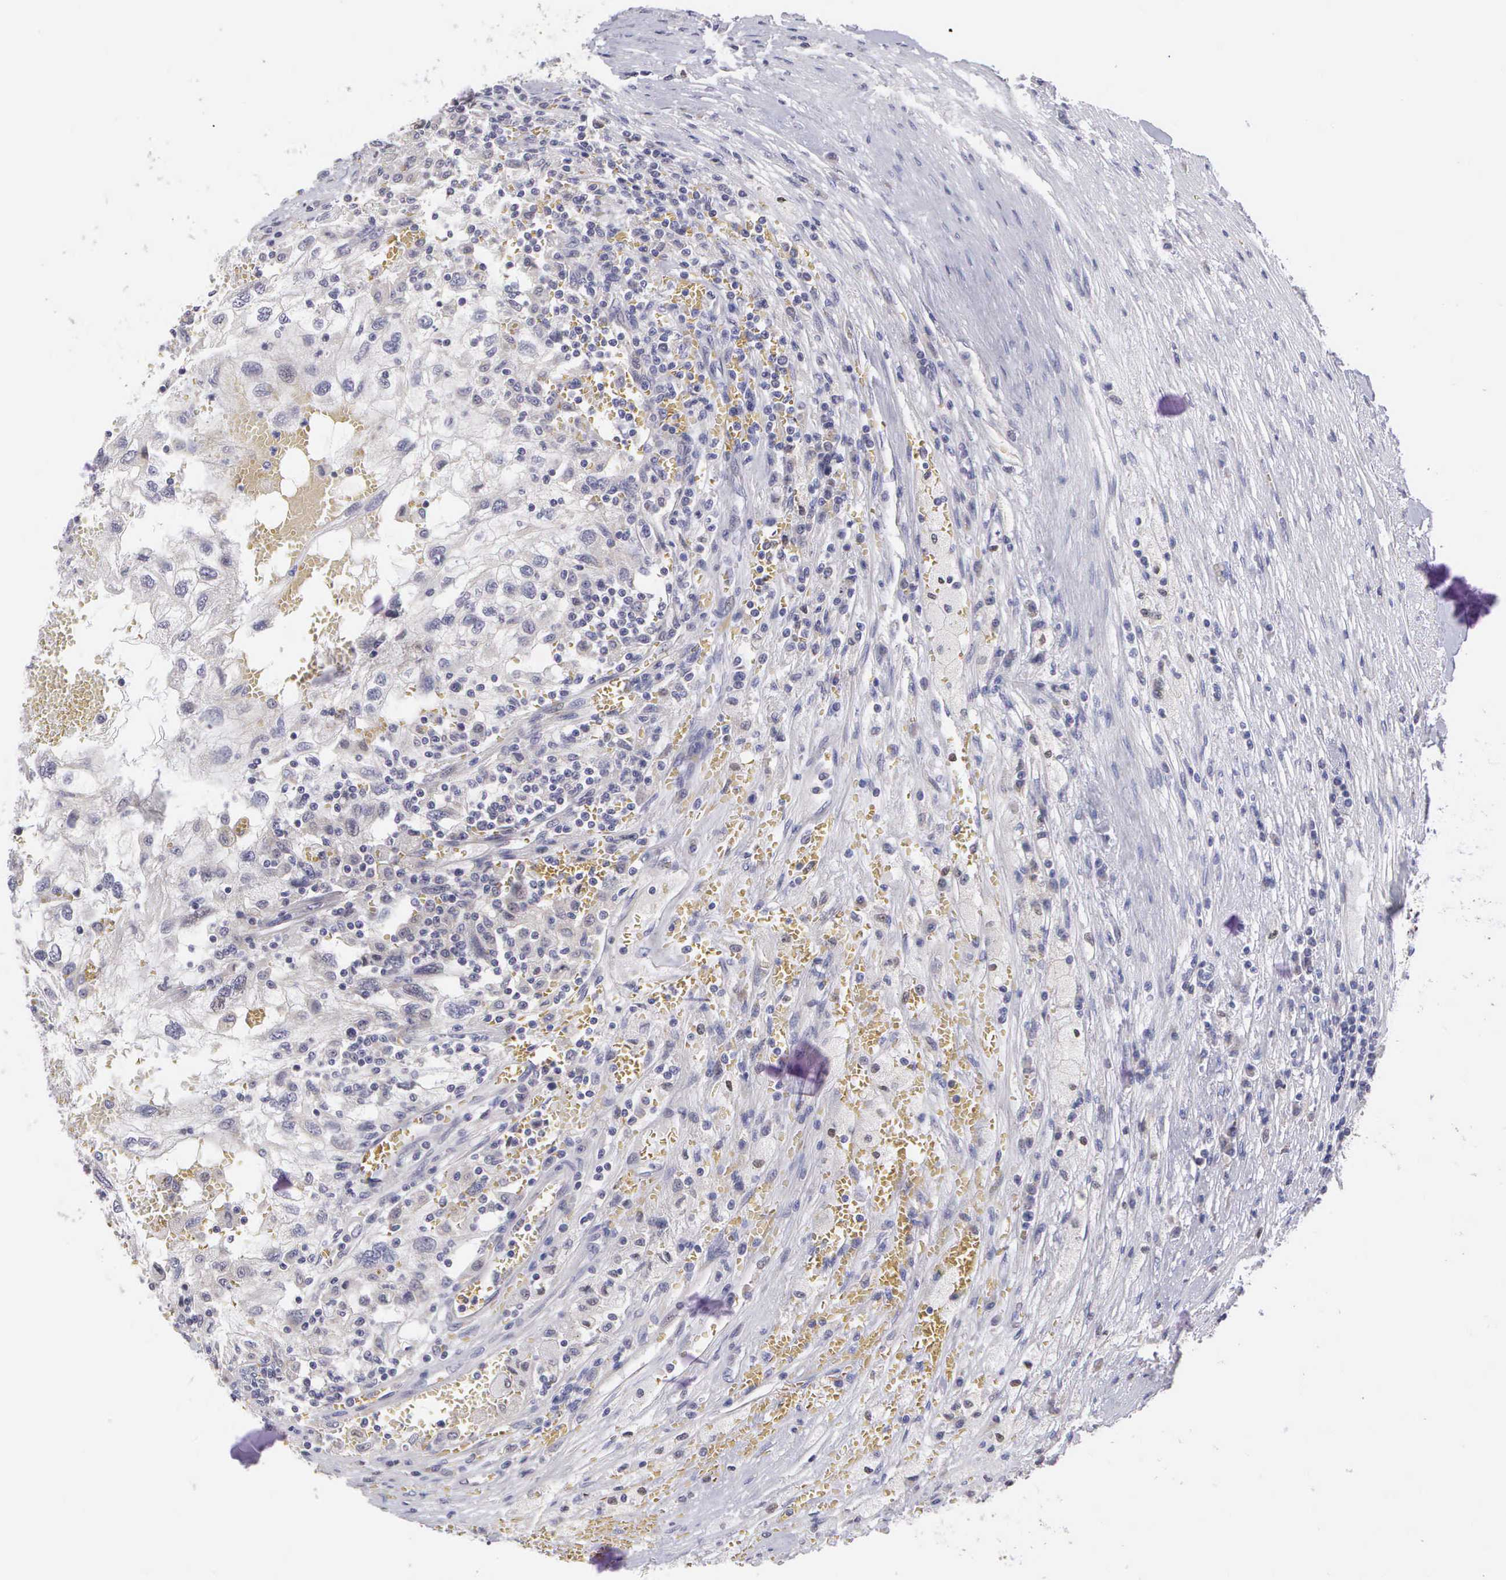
{"staining": {"intensity": "negative", "quantity": "none", "location": "none"}, "tissue": "renal cancer", "cell_type": "Tumor cells", "image_type": "cancer", "snomed": [{"axis": "morphology", "description": "Normal tissue, NOS"}, {"axis": "morphology", "description": "Adenocarcinoma, NOS"}, {"axis": "topography", "description": "Kidney"}], "caption": "Photomicrograph shows no significant protein positivity in tumor cells of renal adenocarcinoma. (Stains: DAB IHC with hematoxylin counter stain, Microscopy: brightfield microscopy at high magnification).", "gene": "GRIPAP1", "patient": {"sex": "male", "age": 71}}